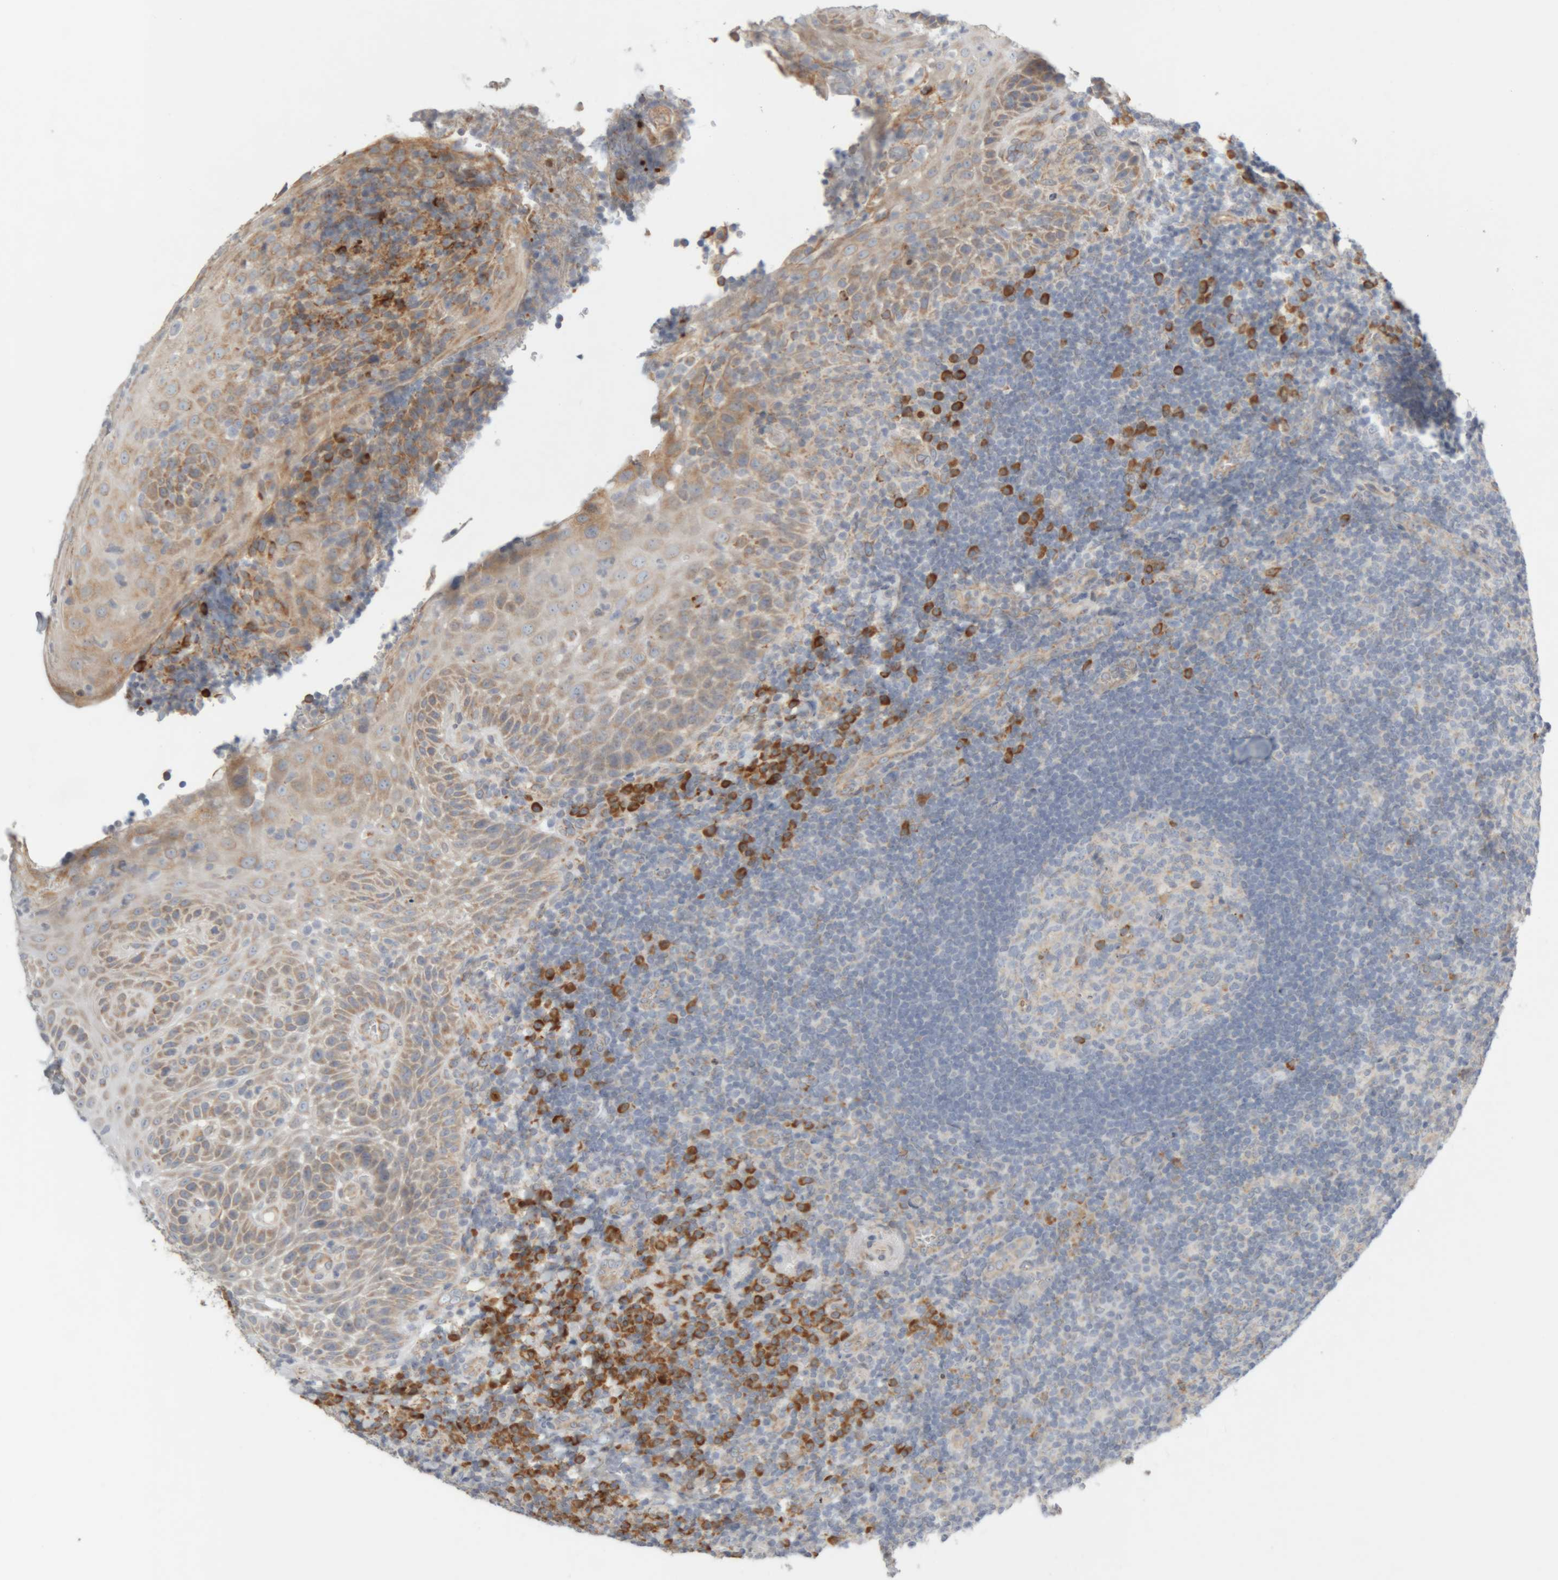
{"staining": {"intensity": "moderate", "quantity": "<25%", "location": "cytoplasmic/membranous"}, "tissue": "tonsil", "cell_type": "Germinal center cells", "image_type": "normal", "snomed": [{"axis": "morphology", "description": "Normal tissue, NOS"}, {"axis": "topography", "description": "Tonsil"}], "caption": "High-power microscopy captured an IHC micrograph of unremarkable tonsil, revealing moderate cytoplasmic/membranous staining in approximately <25% of germinal center cells.", "gene": "RPN2", "patient": {"sex": "male", "age": 37}}